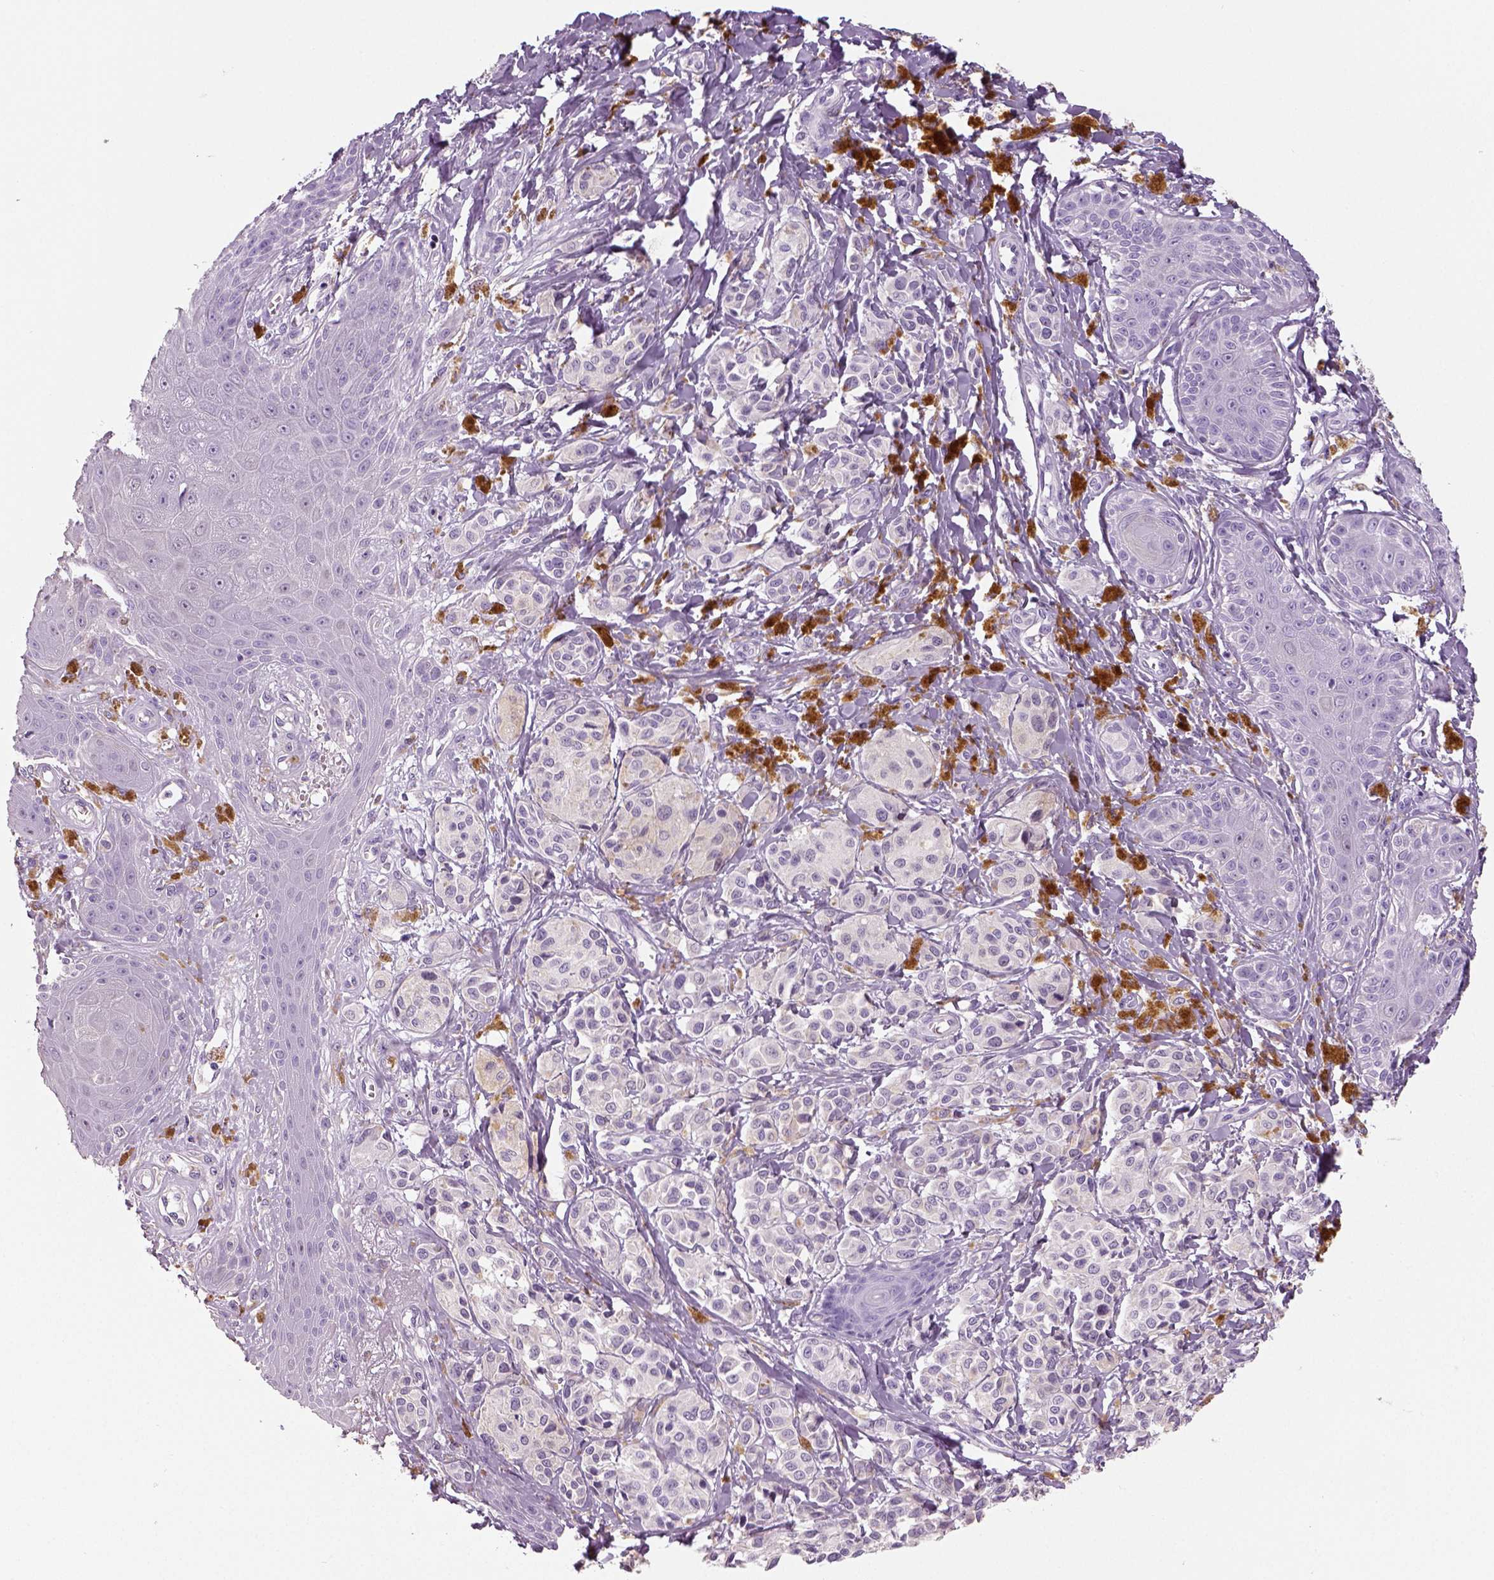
{"staining": {"intensity": "negative", "quantity": "none", "location": "none"}, "tissue": "melanoma", "cell_type": "Tumor cells", "image_type": "cancer", "snomed": [{"axis": "morphology", "description": "Malignant melanoma, NOS"}, {"axis": "topography", "description": "Skin"}], "caption": "The micrograph displays no staining of tumor cells in malignant melanoma.", "gene": "NECAB2", "patient": {"sex": "female", "age": 80}}